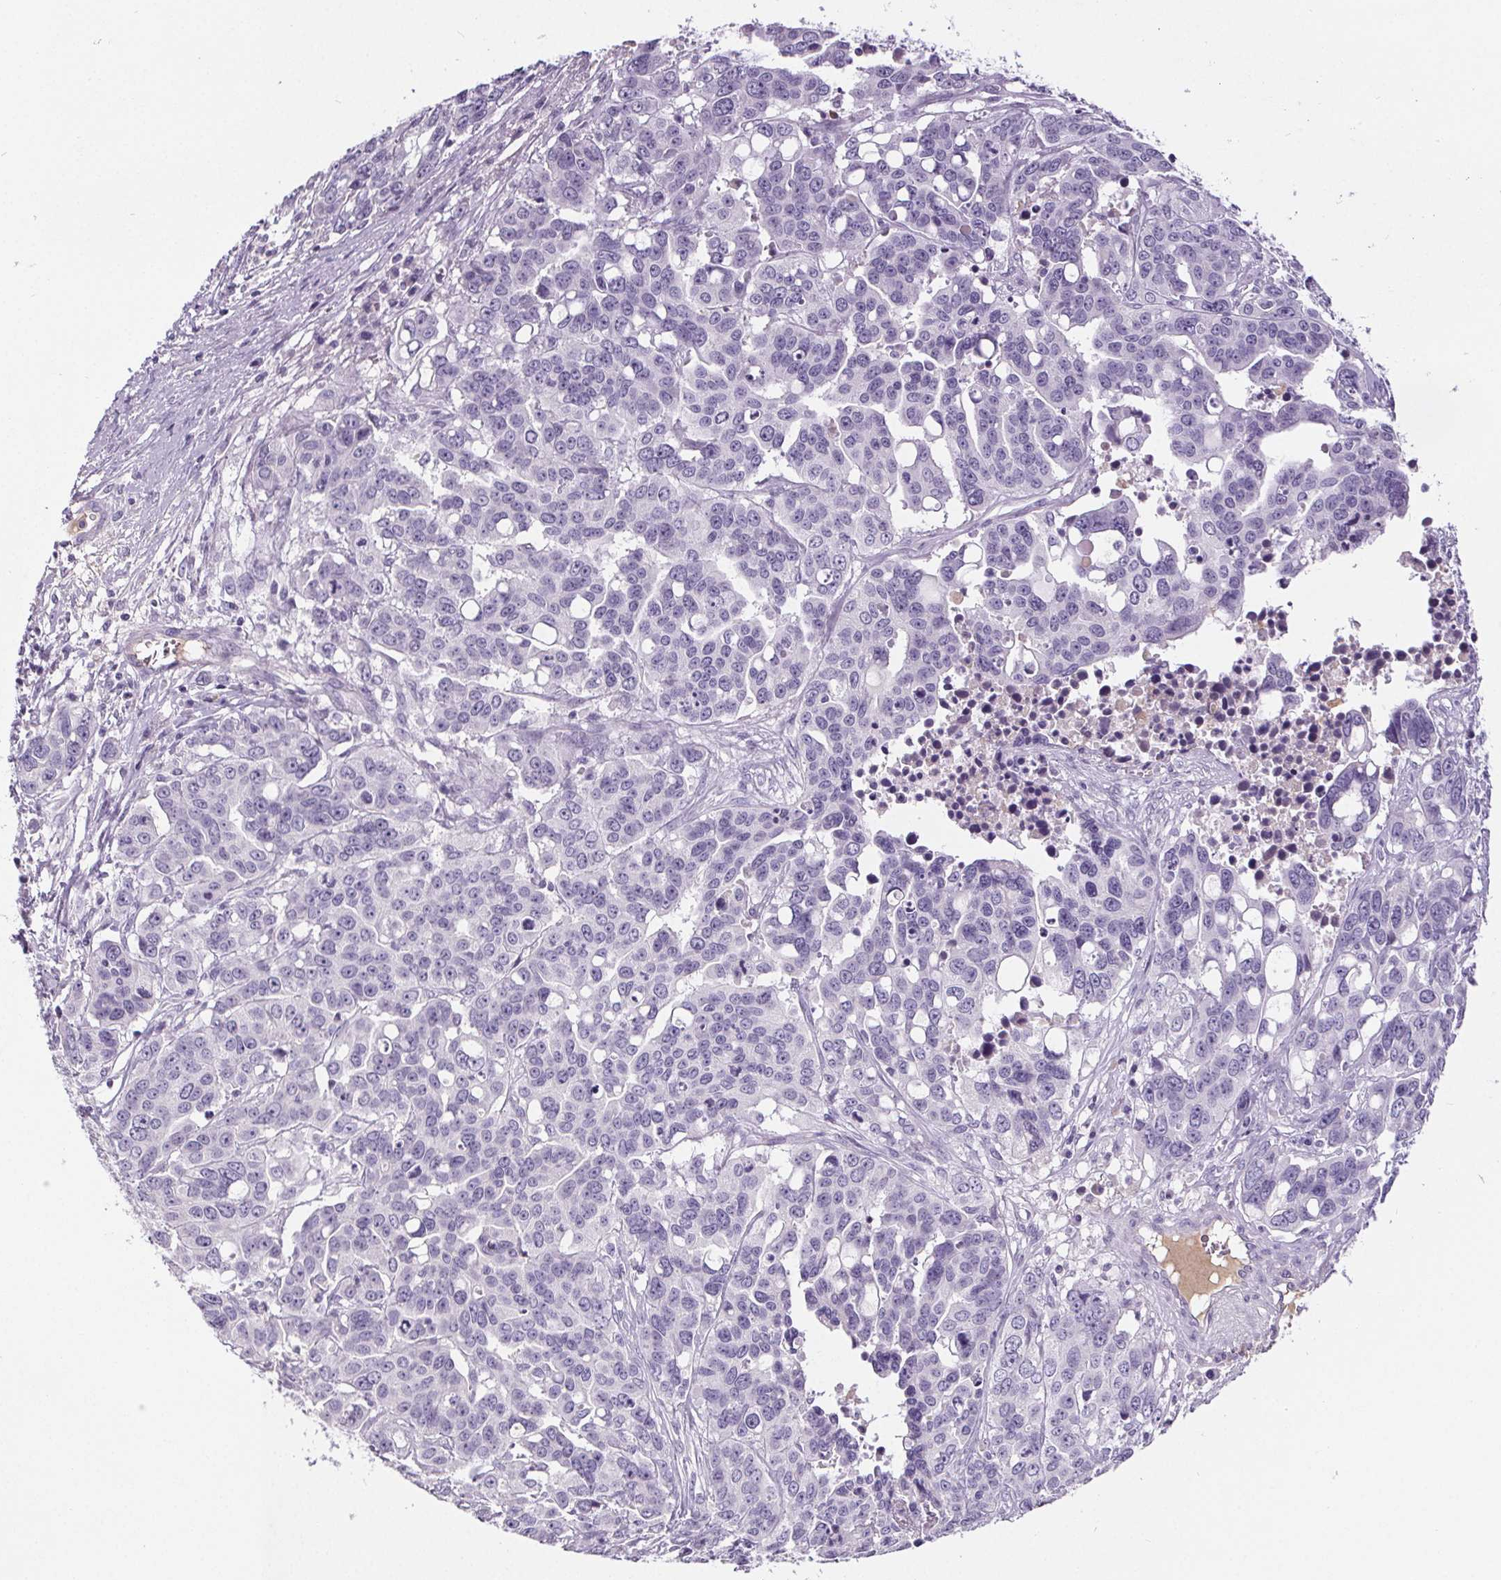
{"staining": {"intensity": "negative", "quantity": "none", "location": "none"}, "tissue": "ovarian cancer", "cell_type": "Tumor cells", "image_type": "cancer", "snomed": [{"axis": "morphology", "description": "Carcinoma, endometroid"}, {"axis": "topography", "description": "Ovary"}], "caption": "Immunohistochemistry histopathology image of endometroid carcinoma (ovarian) stained for a protein (brown), which displays no expression in tumor cells.", "gene": "CD5L", "patient": {"sex": "female", "age": 78}}